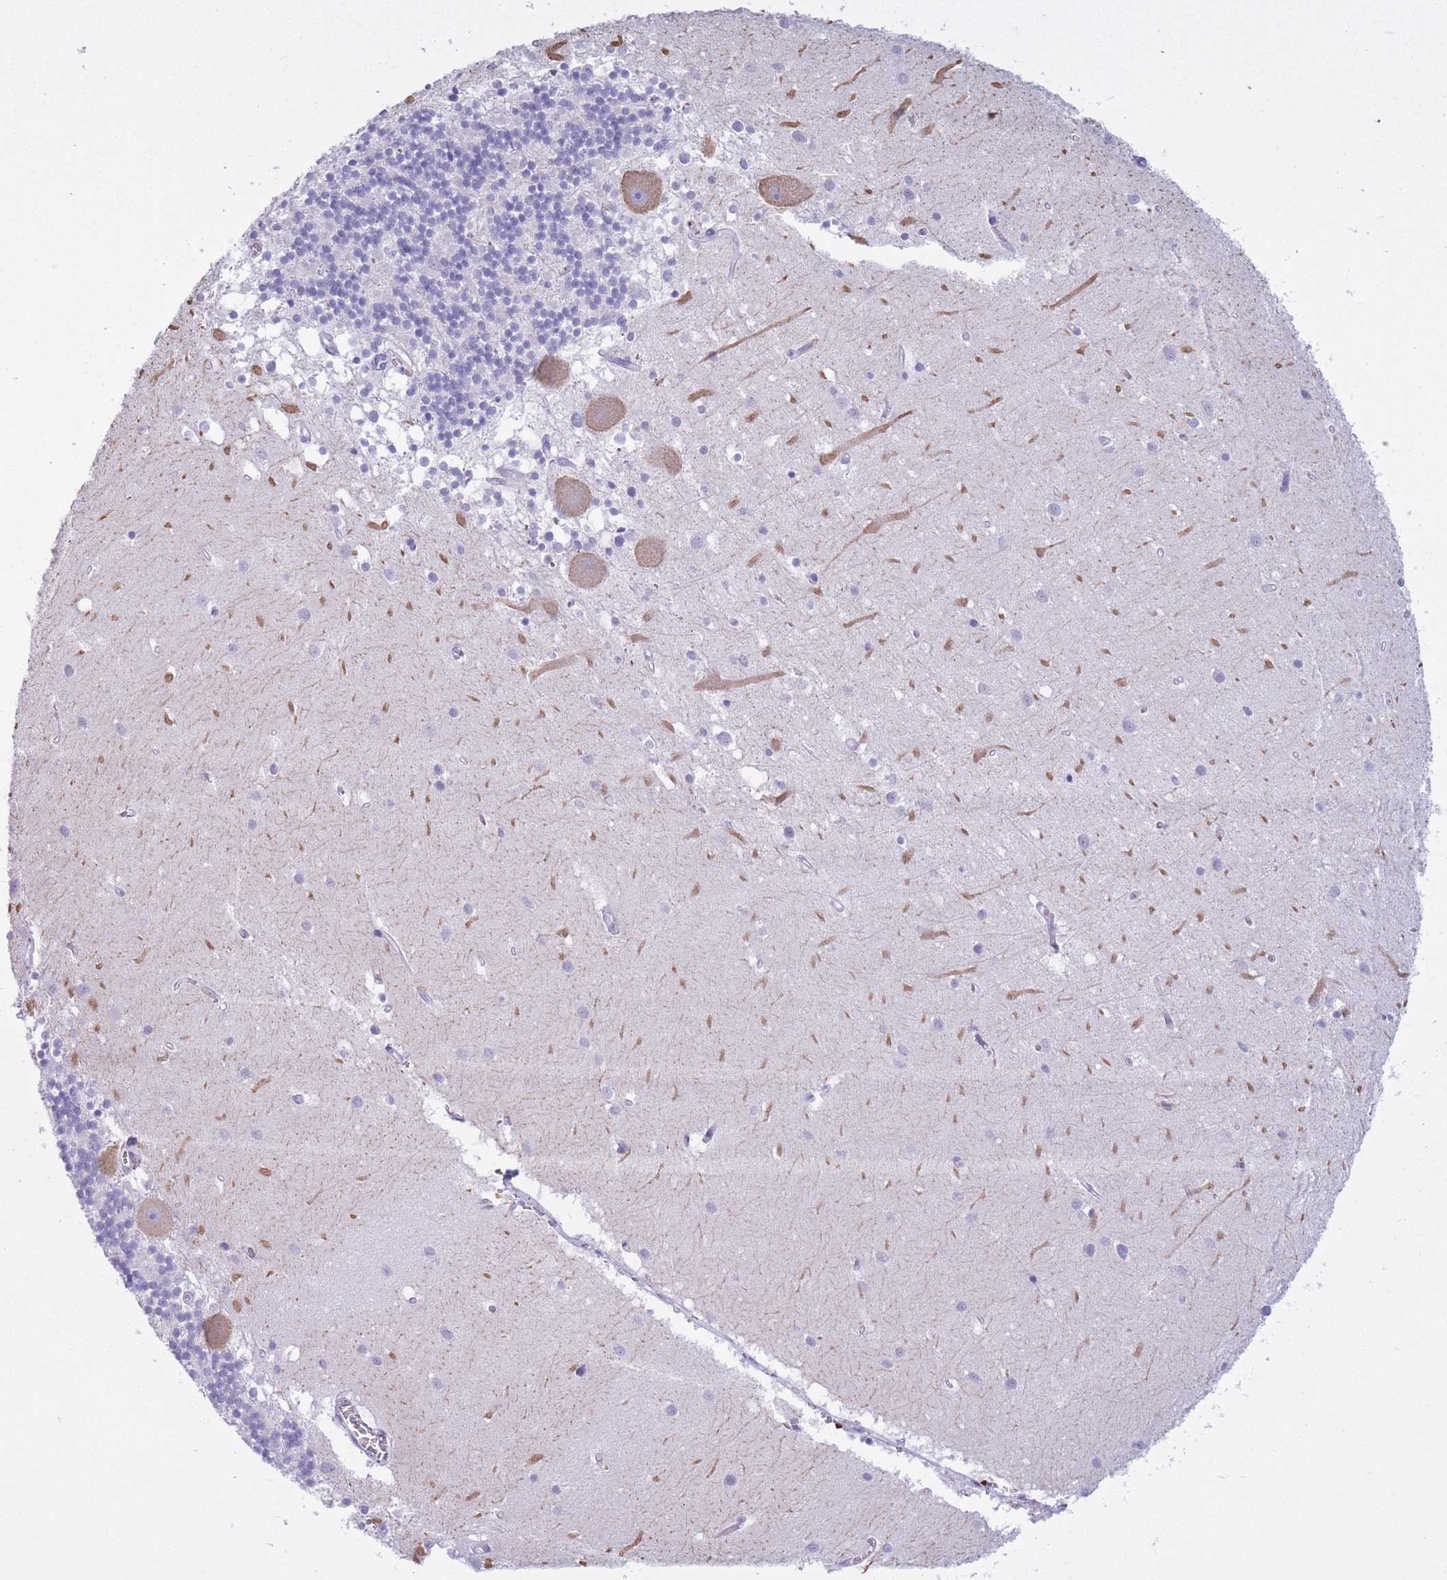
{"staining": {"intensity": "negative", "quantity": "none", "location": "none"}, "tissue": "cerebellum", "cell_type": "Cells in granular layer", "image_type": "normal", "snomed": [{"axis": "morphology", "description": "Normal tissue, NOS"}, {"axis": "topography", "description": "Cerebellum"}], "caption": "High magnification brightfield microscopy of unremarkable cerebellum stained with DAB (3,3'-diaminobenzidine) (brown) and counterstained with hematoxylin (blue): cells in granular layer show no significant staining.", "gene": "OR7C1", "patient": {"sex": "male", "age": 54}}